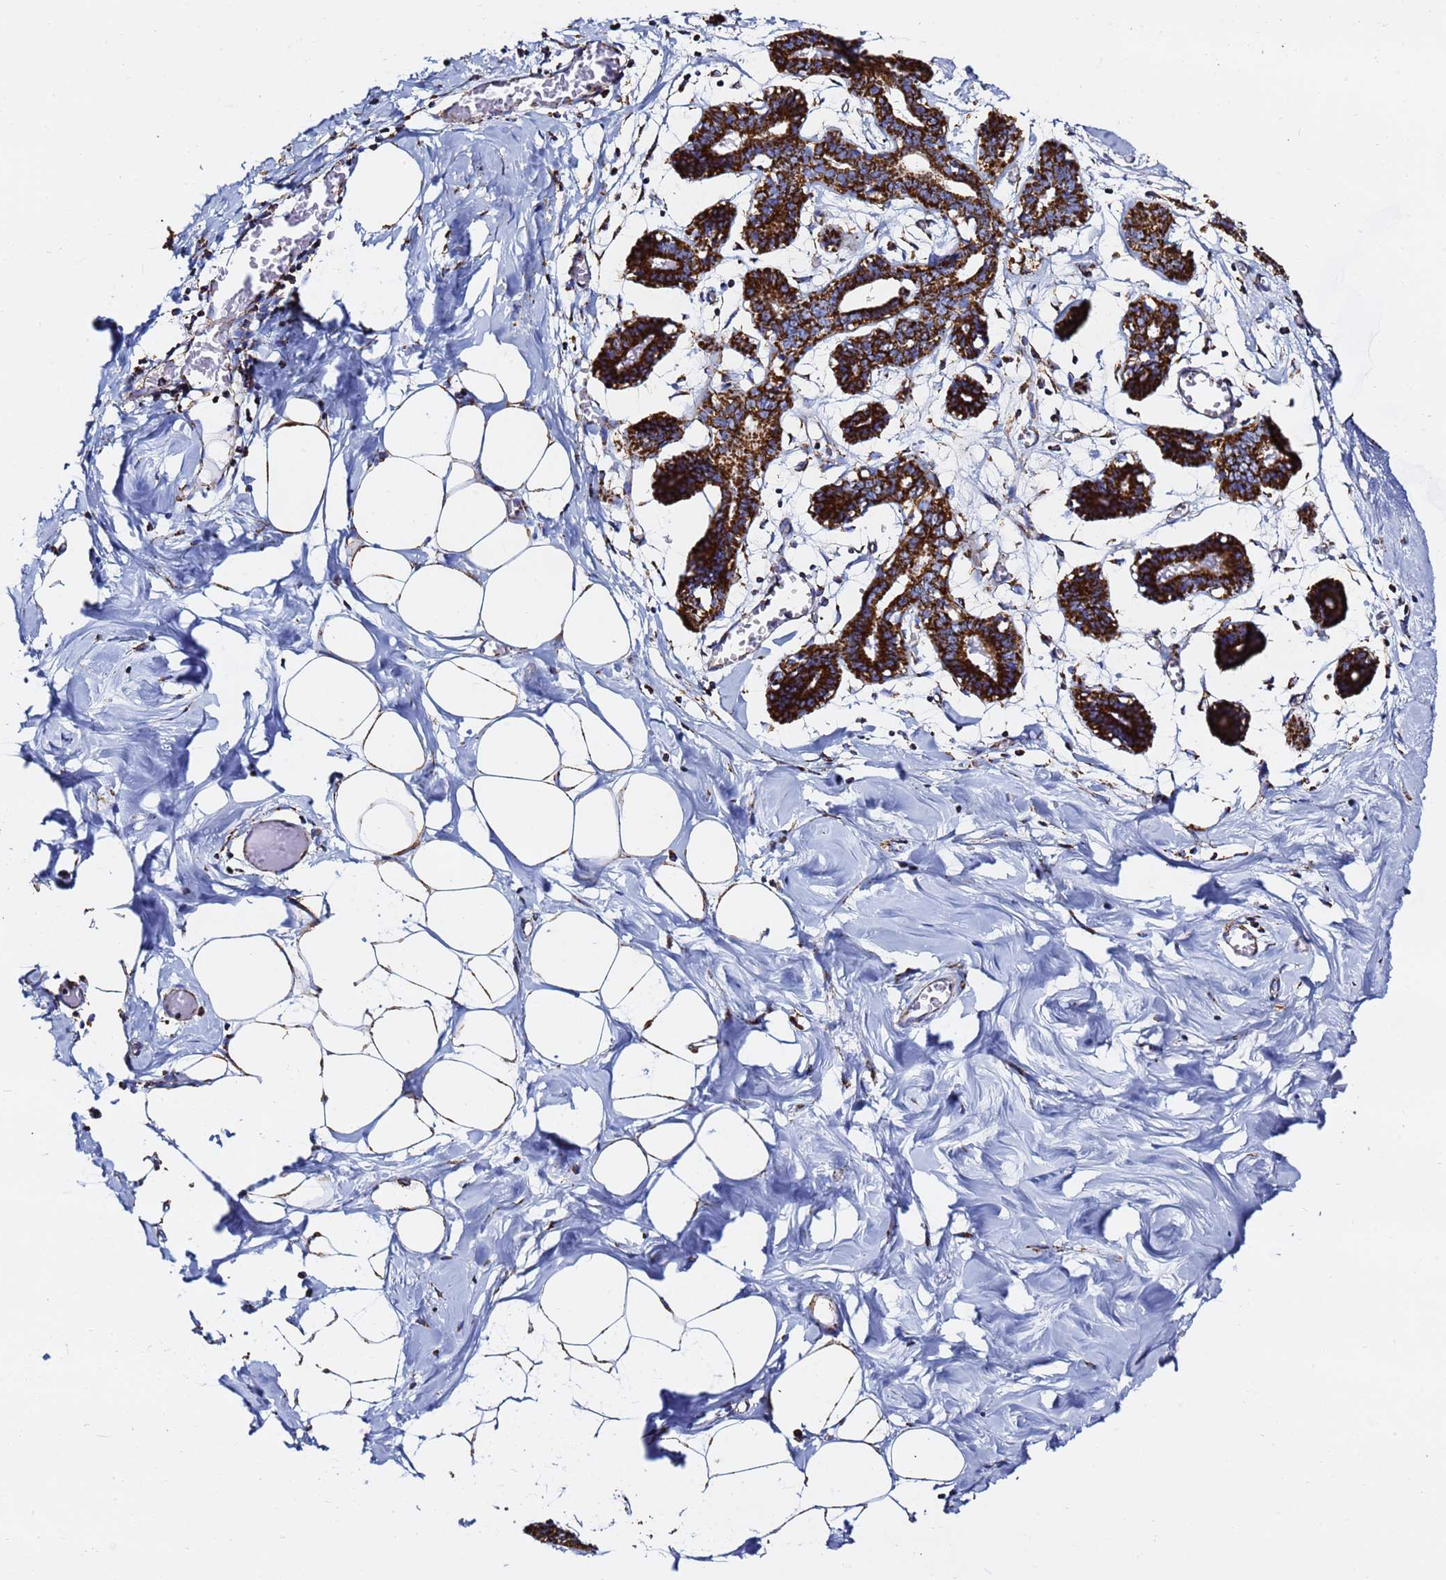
{"staining": {"intensity": "strong", "quantity": "25%-75%", "location": "cytoplasmic/membranous"}, "tissue": "breast", "cell_type": "Adipocytes", "image_type": "normal", "snomed": [{"axis": "morphology", "description": "Normal tissue, NOS"}, {"axis": "topography", "description": "Breast"}], "caption": "The immunohistochemical stain shows strong cytoplasmic/membranous expression in adipocytes of normal breast. (brown staining indicates protein expression, while blue staining denotes nuclei).", "gene": "PHB2", "patient": {"sex": "female", "age": 27}}